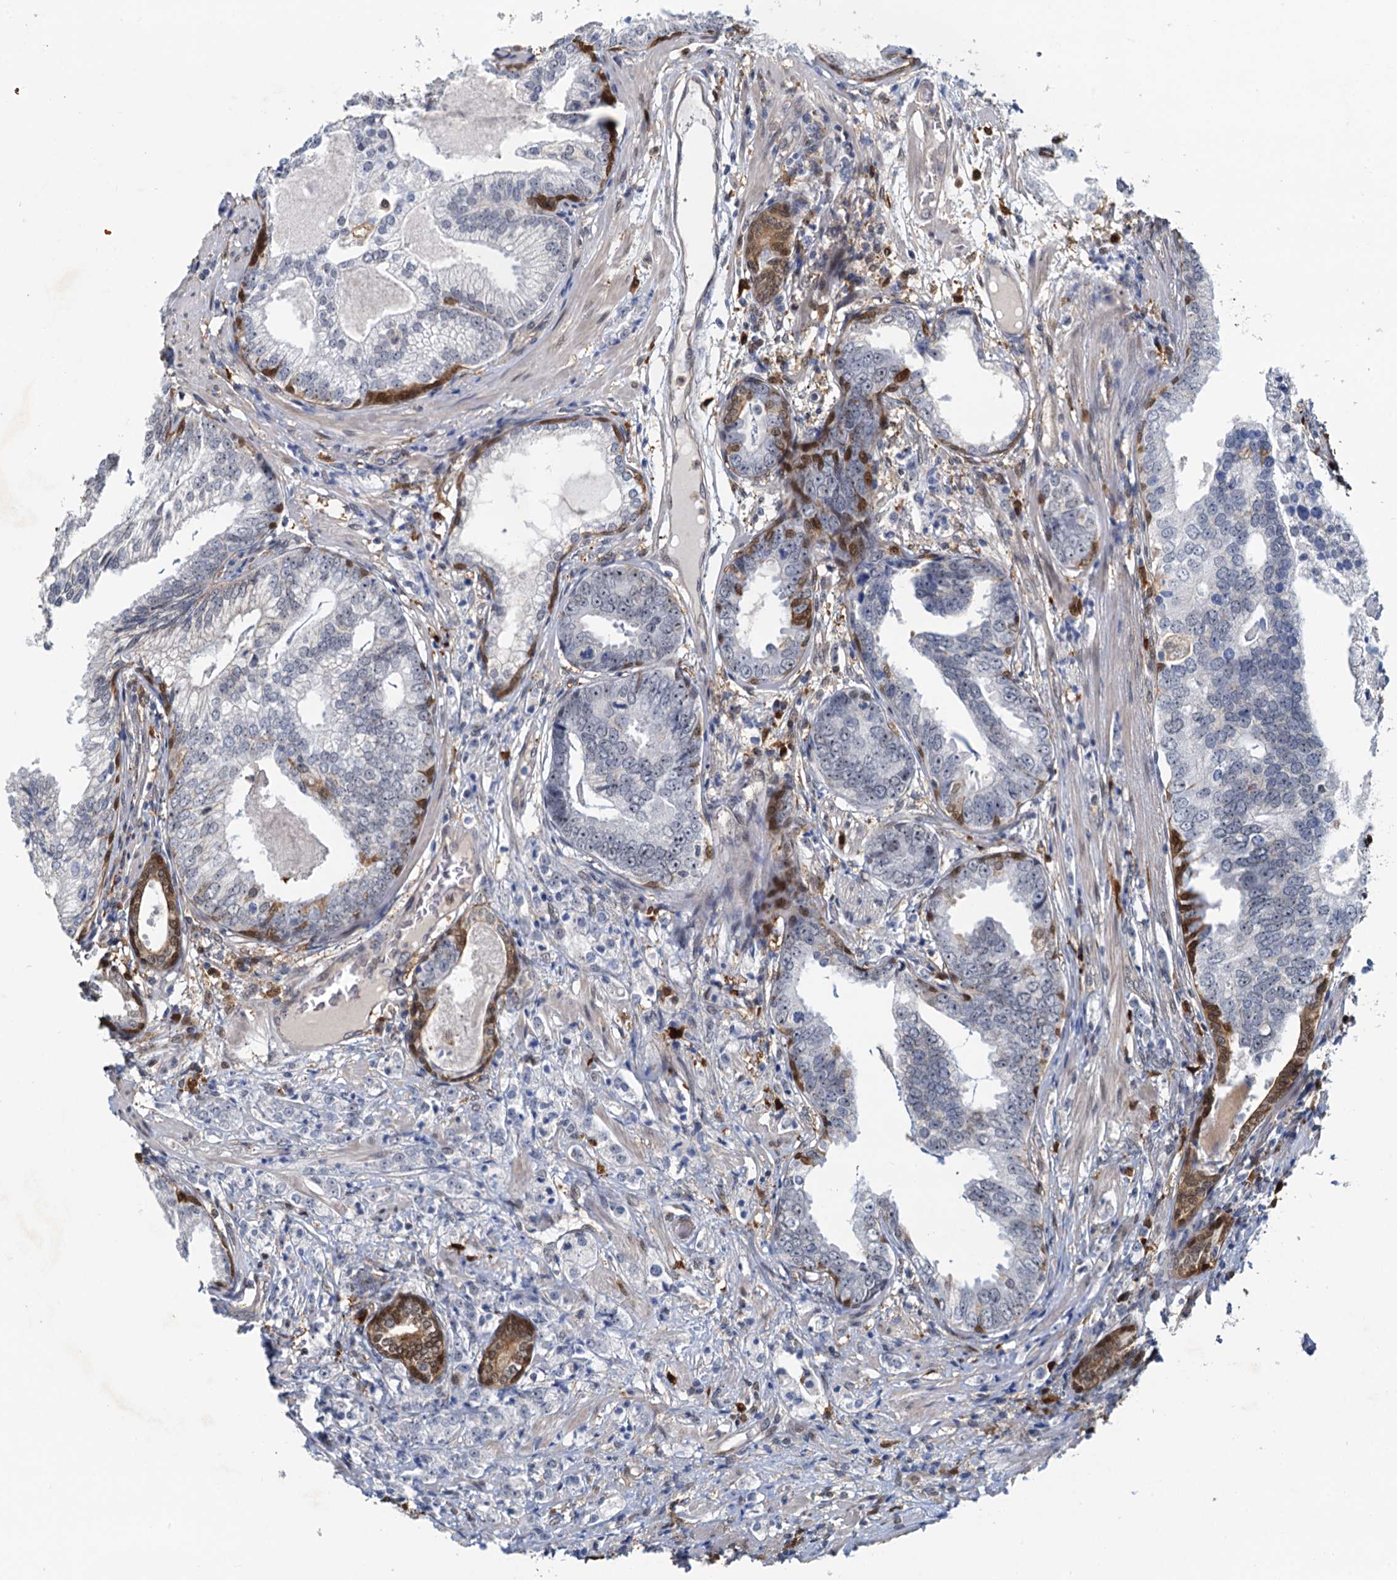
{"staining": {"intensity": "negative", "quantity": "none", "location": "none"}, "tissue": "prostate cancer", "cell_type": "Tumor cells", "image_type": "cancer", "snomed": [{"axis": "morphology", "description": "Adenocarcinoma, High grade"}, {"axis": "topography", "description": "Prostate"}], "caption": "There is no significant positivity in tumor cells of adenocarcinoma (high-grade) (prostate).", "gene": "SPINDOC", "patient": {"sex": "male", "age": 69}}